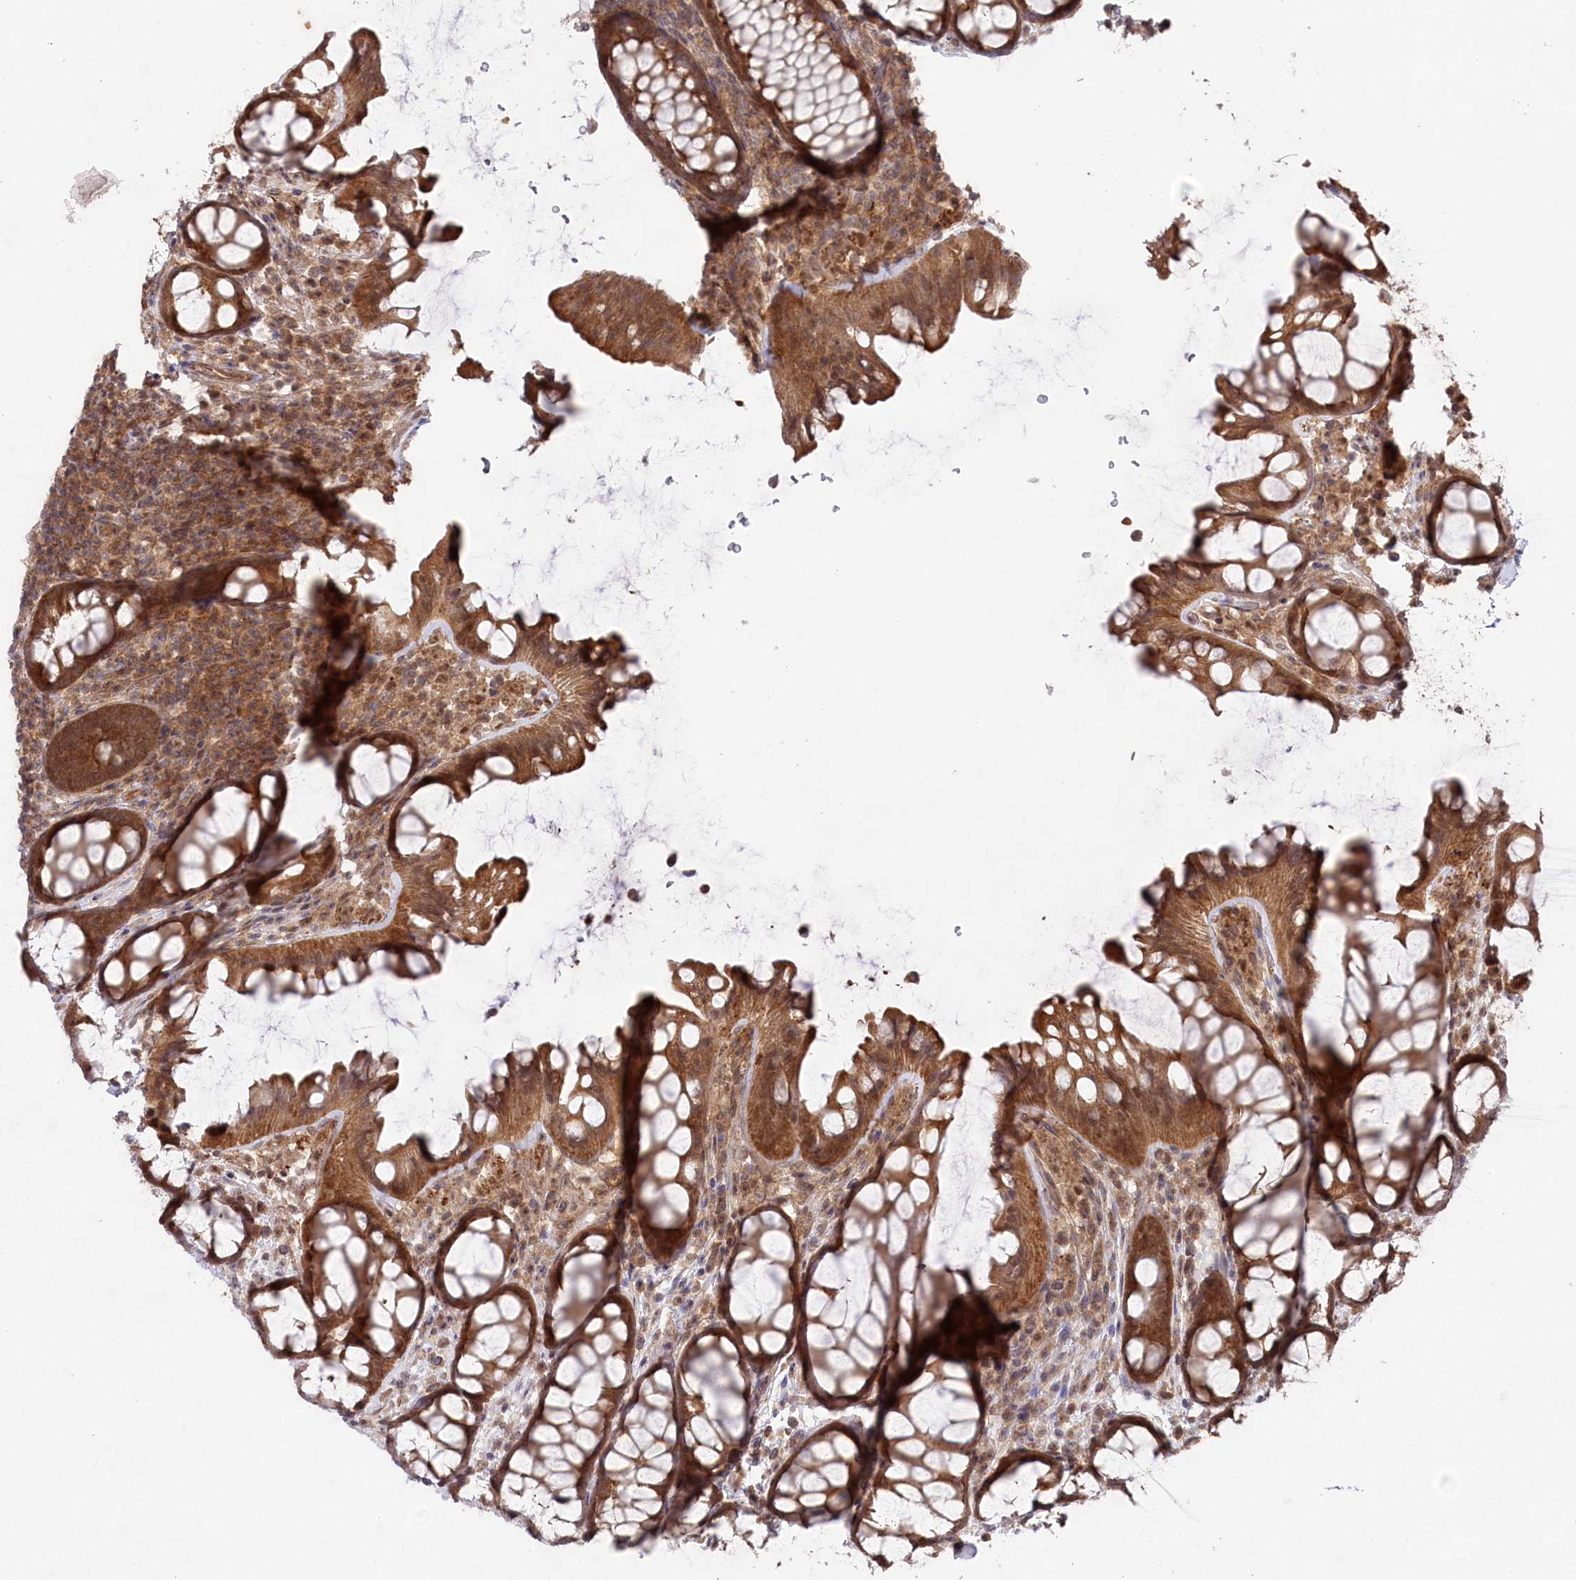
{"staining": {"intensity": "moderate", "quantity": ">75%", "location": "cytoplasmic/membranous,nuclear"}, "tissue": "colon", "cell_type": "Endothelial cells", "image_type": "normal", "snomed": [{"axis": "morphology", "description": "Normal tissue, NOS"}, {"axis": "topography", "description": "Colon"}], "caption": "A high-resolution histopathology image shows immunohistochemistry (IHC) staining of normal colon, which displays moderate cytoplasmic/membranous,nuclear staining in approximately >75% of endothelial cells.", "gene": "PSMA1", "patient": {"sex": "female", "age": 82}}